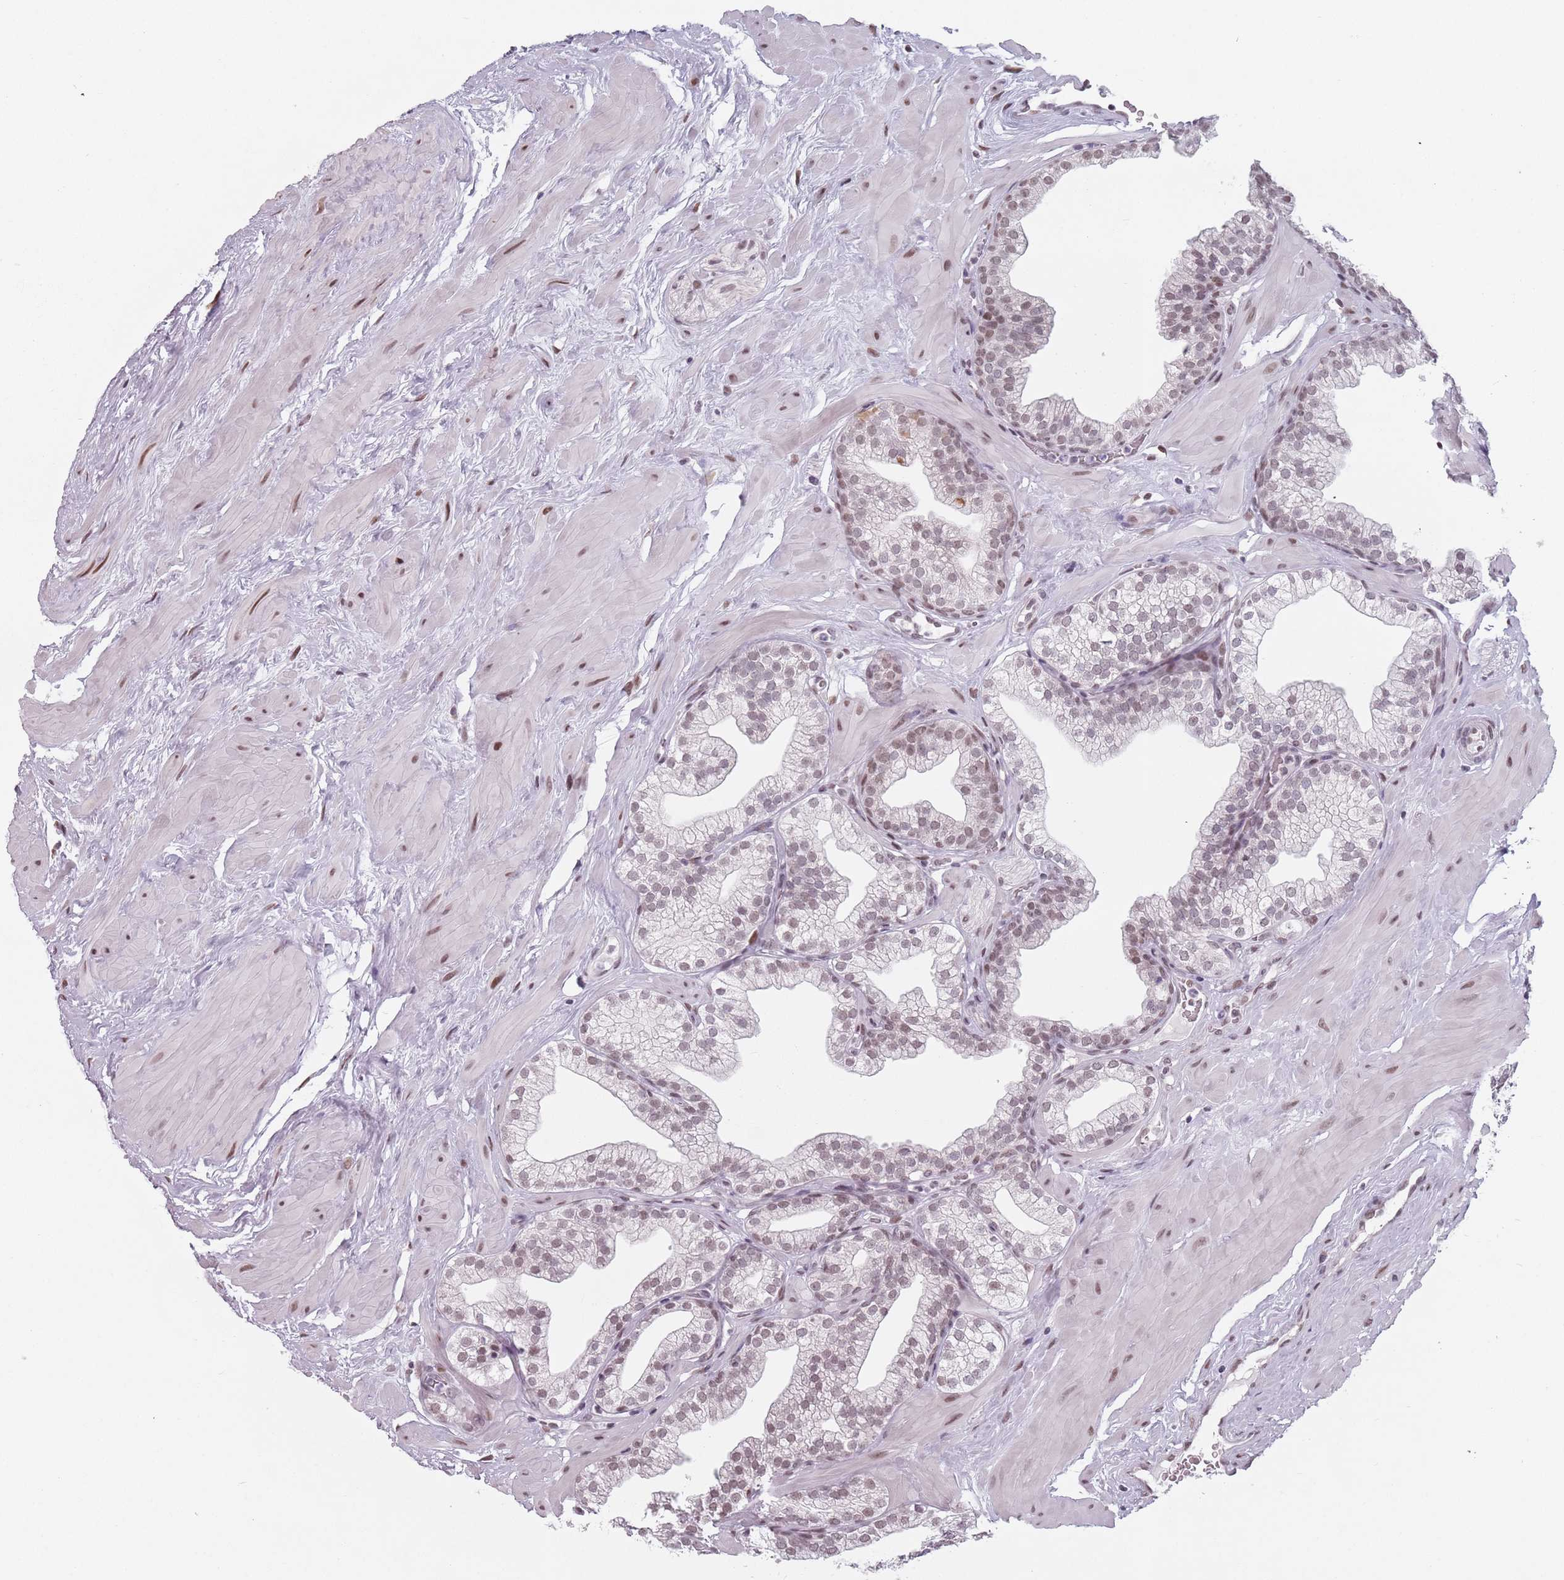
{"staining": {"intensity": "moderate", "quantity": "25%-75%", "location": "cytoplasmic/membranous,nuclear"}, "tissue": "prostate", "cell_type": "Glandular cells", "image_type": "normal", "snomed": [{"axis": "morphology", "description": "Normal tissue, NOS"}, {"axis": "morphology", "description": "Urothelial carcinoma, Low grade"}, {"axis": "topography", "description": "Urinary bladder"}, {"axis": "topography", "description": "Prostate"}], "caption": "The micrograph exhibits immunohistochemical staining of normal prostate. There is moderate cytoplasmic/membranous,nuclear staining is appreciated in about 25%-75% of glandular cells. Using DAB (brown) and hematoxylin (blue) stains, captured at high magnification using brightfield microscopy.", "gene": "PTCHD1", "patient": {"sex": "male", "age": 60}}